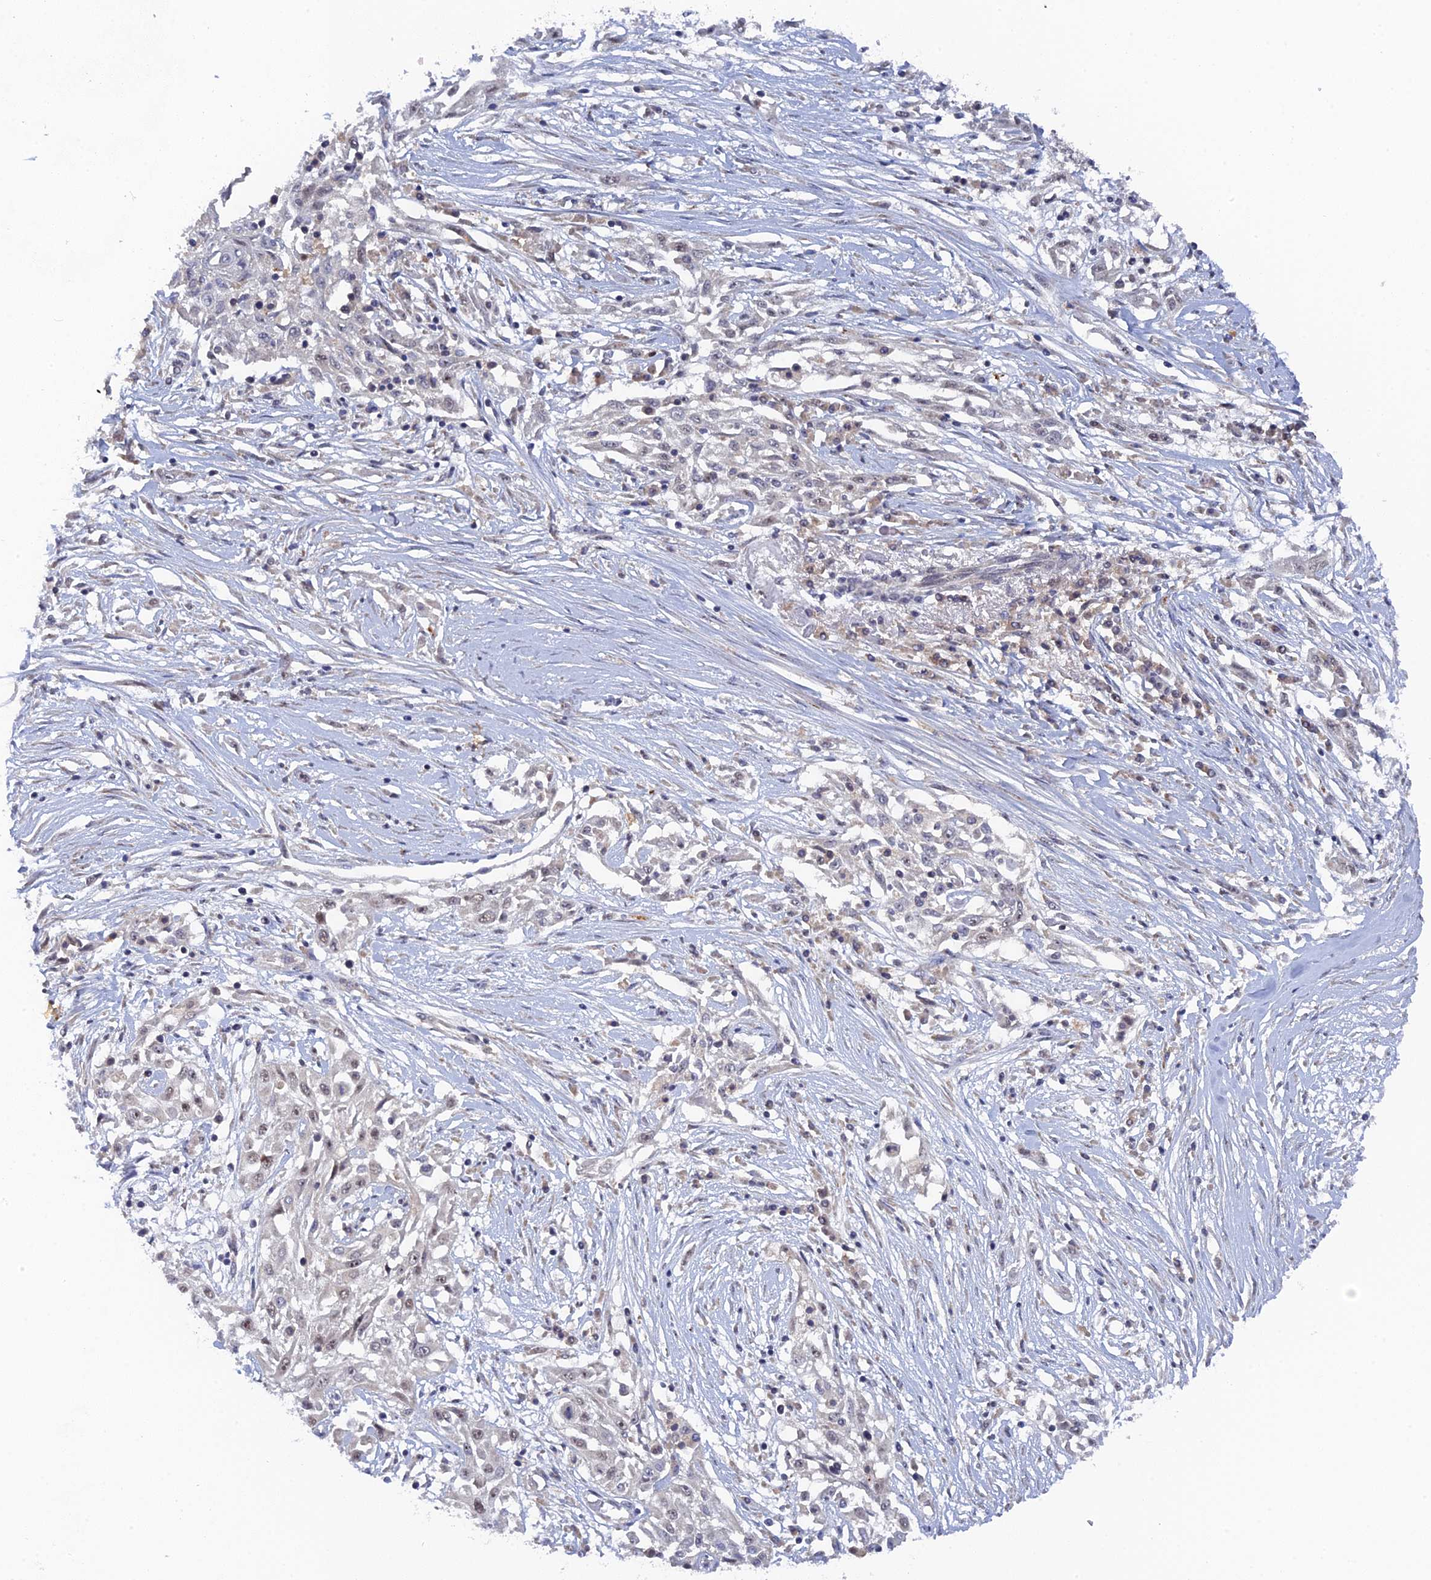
{"staining": {"intensity": "negative", "quantity": "none", "location": "none"}, "tissue": "skin cancer", "cell_type": "Tumor cells", "image_type": "cancer", "snomed": [{"axis": "morphology", "description": "Squamous cell carcinoma, NOS"}, {"axis": "morphology", "description": "Squamous cell carcinoma, metastatic, NOS"}, {"axis": "topography", "description": "Skin"}, {"axis": "topography", "description": "Lymph node"}], "caption": "The immunohistochemistry histopathology image has no significant staining in tumor cells of squamous cell carcinoma (skin) tissue.", "gene": "MIGA2", "patient": {"sex": "male", "age": 75}}